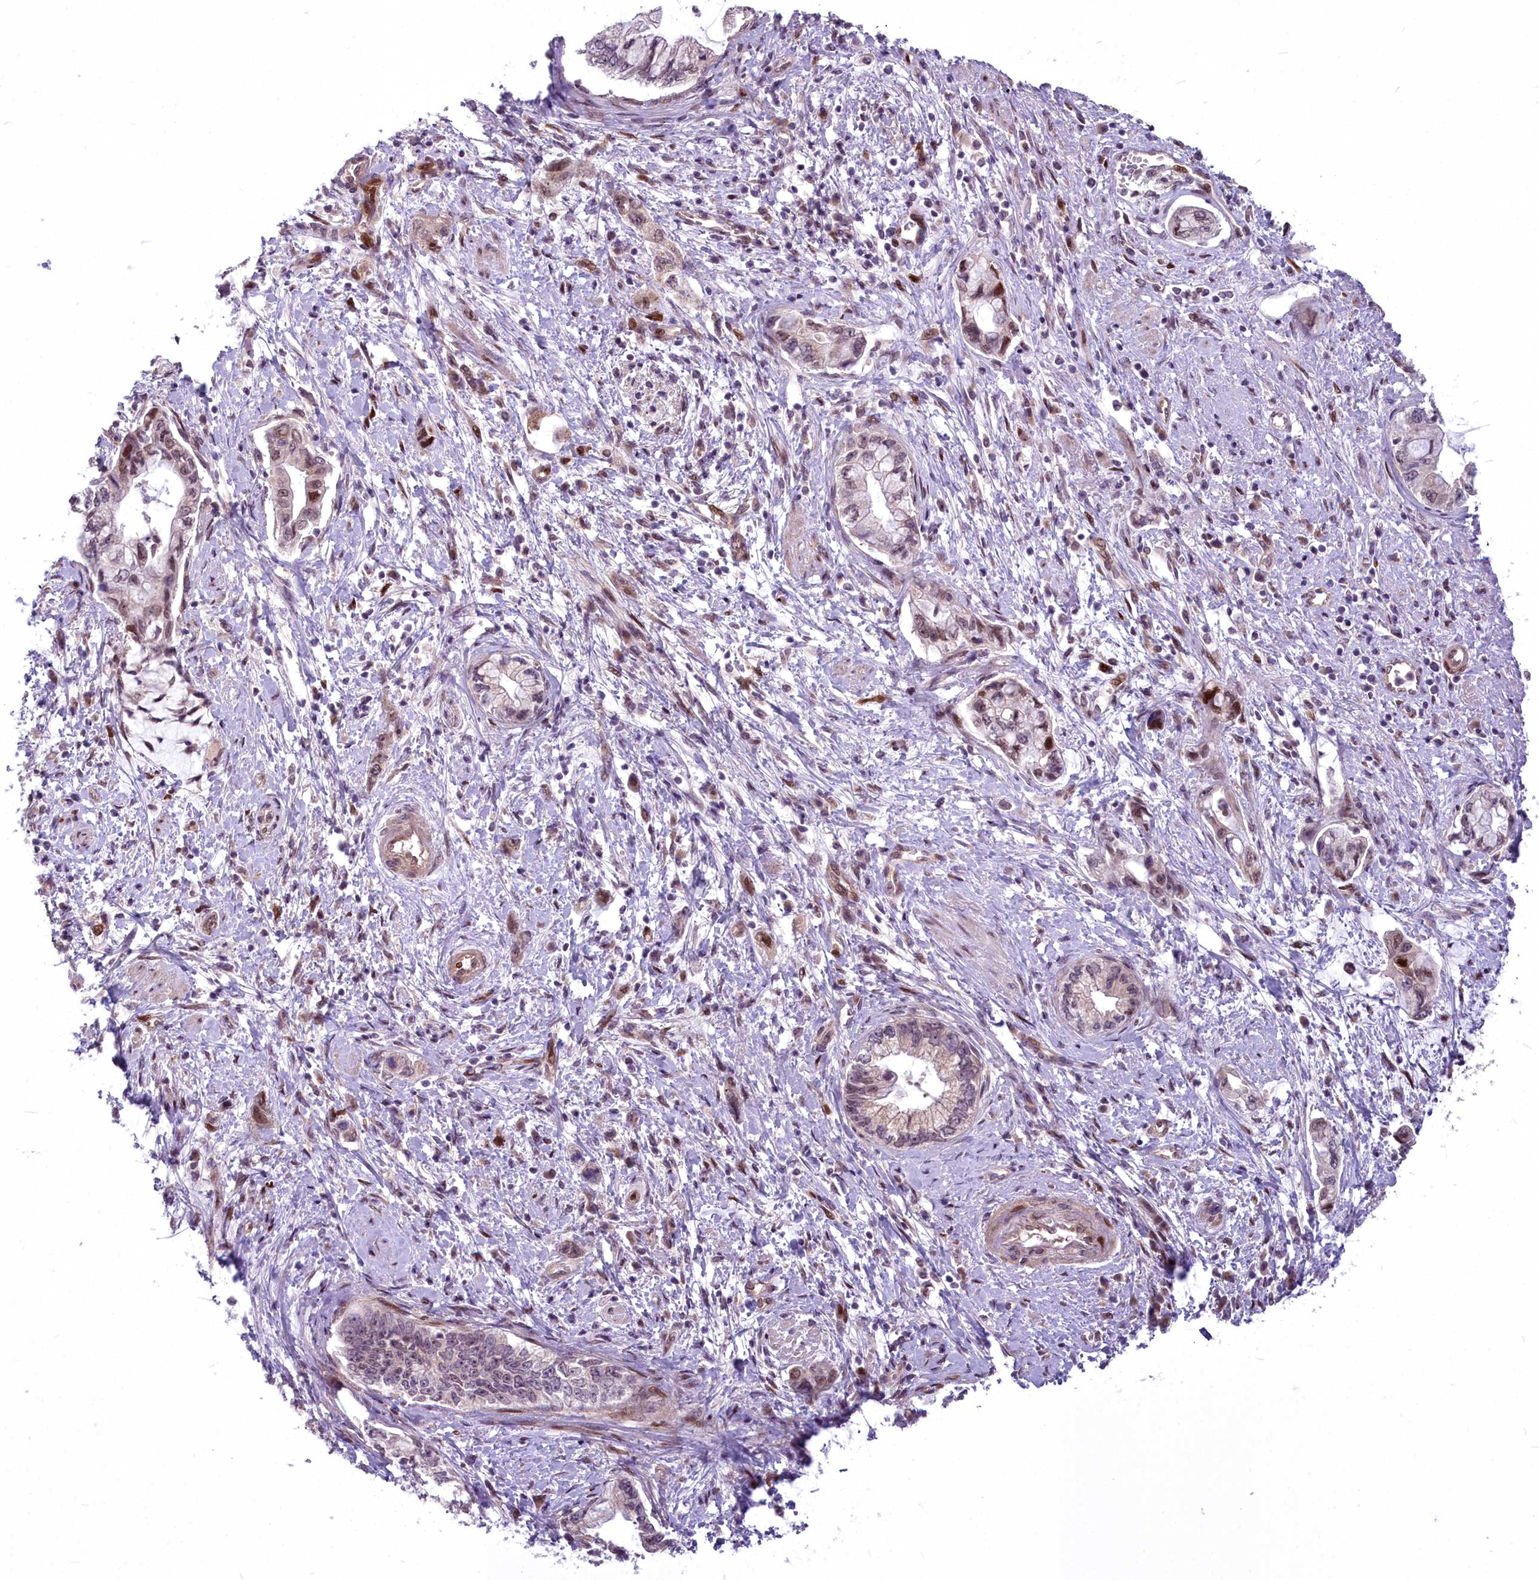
{"staining": {"intensity": "moderate", "quantity": "<25%", "location": "nuclear"}, "tissue": "pancreatic cancer", "cell_type": "Tumor cells", "image_type": "cancer", "snomed": [{"axis": "morphology", "description": "Adenocarcinoma, NOS"}, {"axis": "topography", "description": "Pancreas"}], "caption": "An IHC histopathology image of neoplastic tissue is shown. Protein staining in brown highlights moderate nuclear positivity in adenocarcinoma (pancreatic) within tumor cells. Using DAB (3,3'-diaminobenzidine) (brown) and hematoxylin (blue) stains, captured at high magnification using brightfield microscopy.", "gene": "AP1M1", "patient": {"sex": "female", "age": 73}}